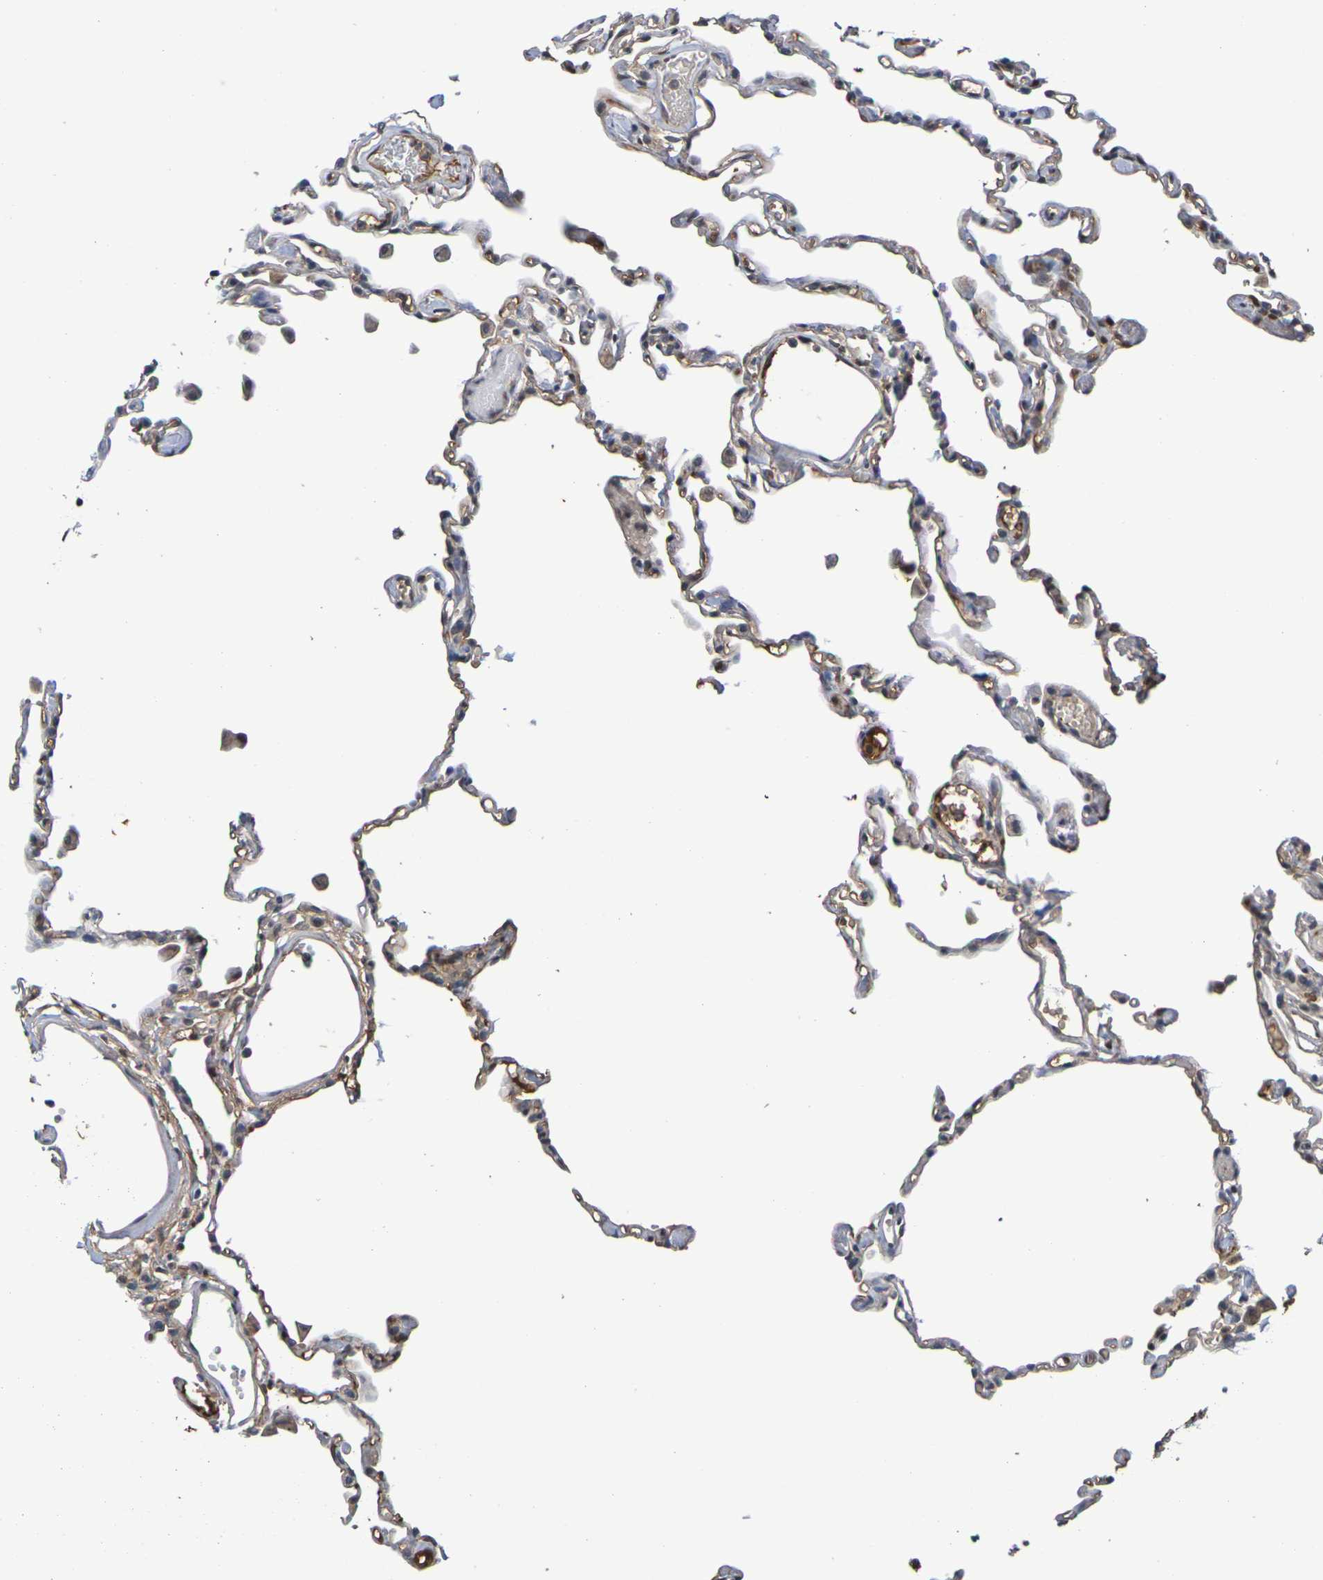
{"staining": {"intensity": "moderate", "quantity": "25%-75%", "location": "cytoplasmic/membranous"}, "tissue": "lung", "cell_type": "Alveolar cells", "image_type": "normal", "snomed": [{"axis": "morphology", "description": "Normal tissue, NOS"}, {"axis": "topography", "description": "Lung"}], "caption": "IHC (DAB) staining of normal lung displays moderate cytoplasmic/membranous protein positivity in approximately 25%-75% of alveolar cells. The protein of interest is stained brown, and the nuclei are stained in blue (DAB IHC with brightfield microscopy, high magnification).", "gene": "TERF2", "patient": {"sex": "female", "age": 49}}